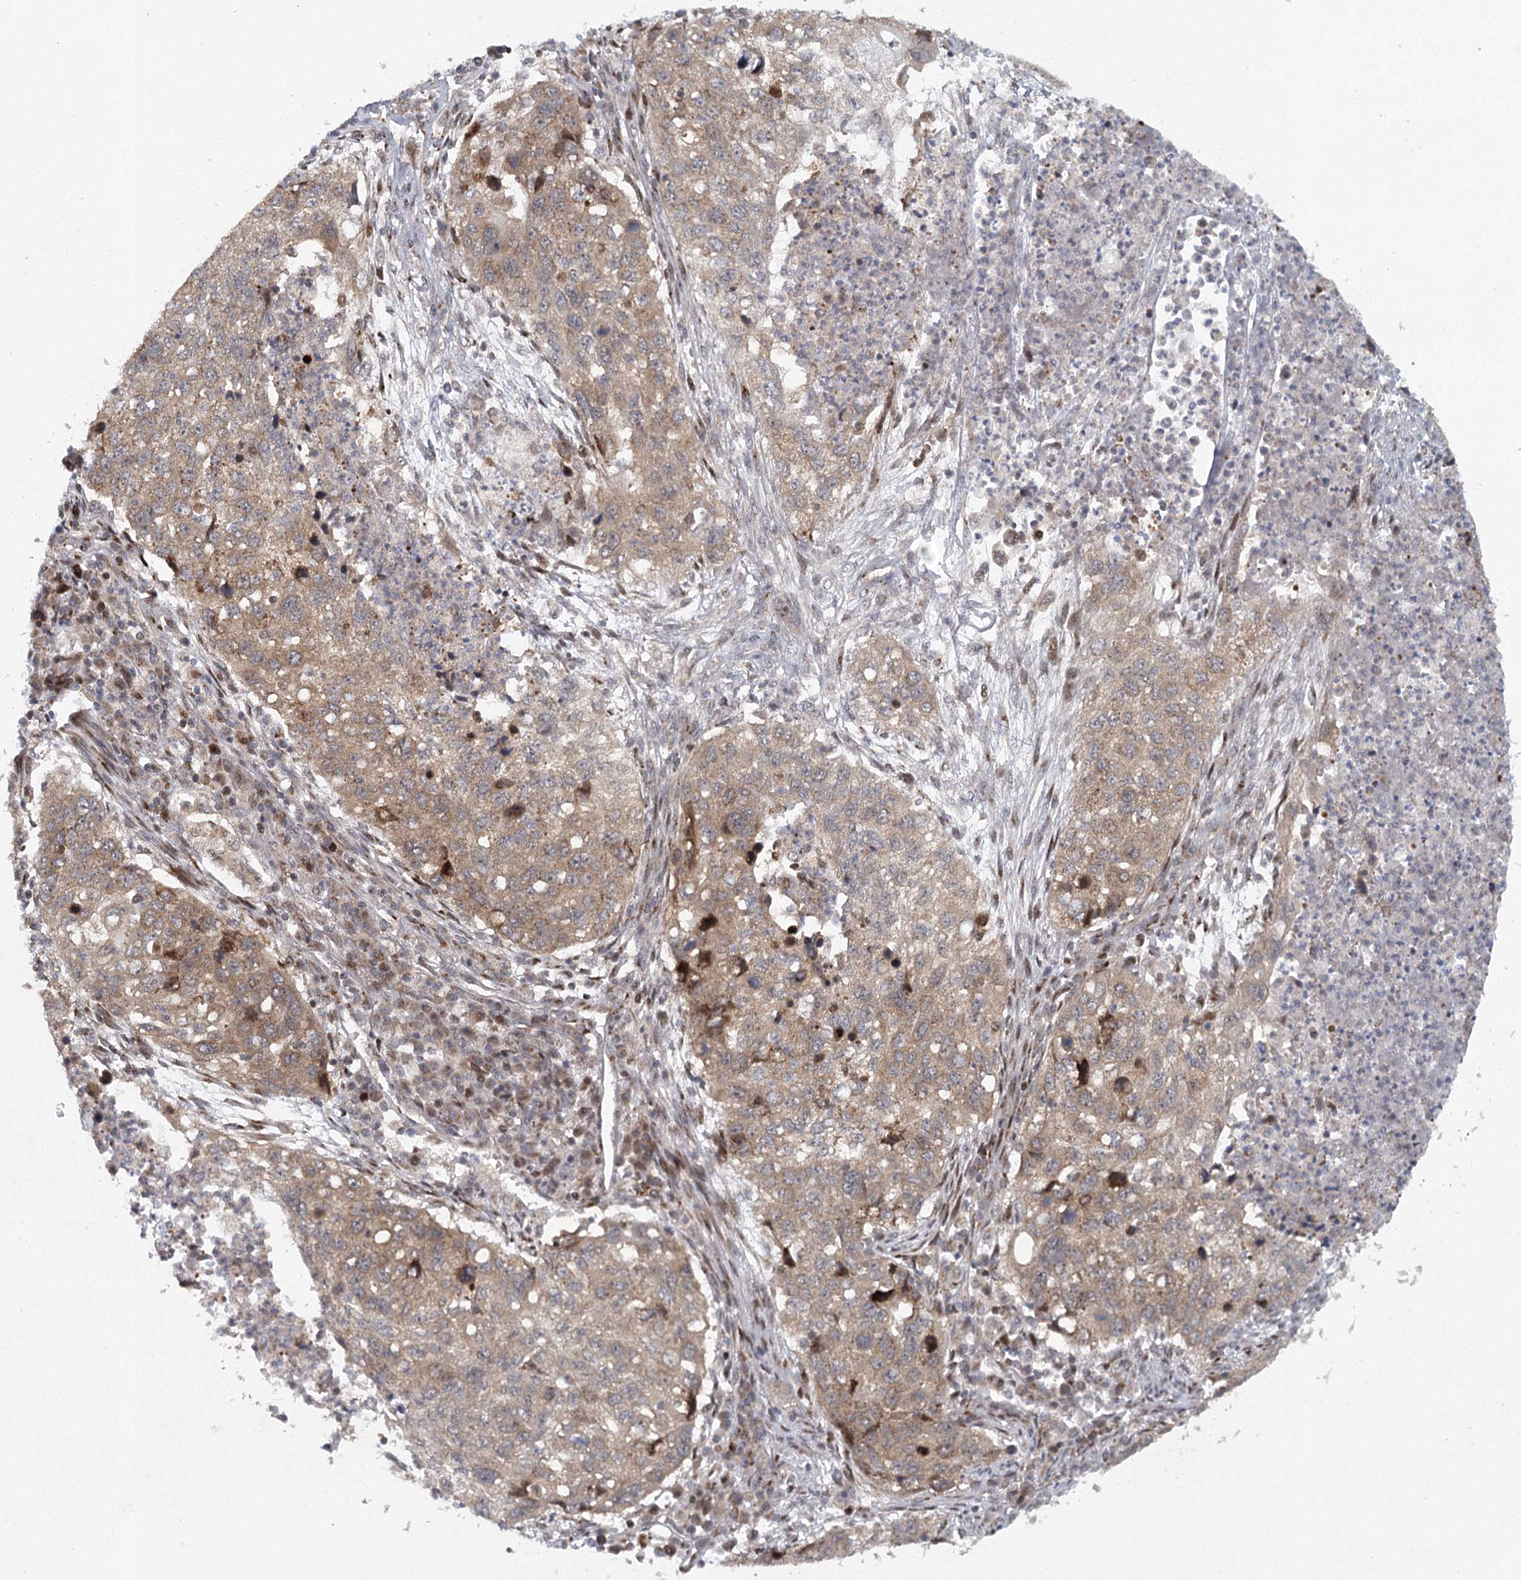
{"staining": {"intensity": "weak", "quantity": ">75%", "location": "cytoplasmic/membranous"}, "tissue": "lung cancer", "cell_type": "Tumor cells", "image_type": "cancer", "snomed": [{"axis": "morphology", "description": "Squamous cell carcinoma, NOS"}, {"axis": "topography", "description": "Lung"}], "caption": "Immunohistochemistry (IHC) of human lung cancer reveals low levels of weak cytoplasmic/membranous expression in about >75% of tumor cells. Using DAB (3,3'-diaminobenzidine) (brown) and hematoxylin (blue) stains, captured at high magnification using brightfield microscopy.", "gene": "IFT46", "patient": {"sex": "female", "age": 63}}